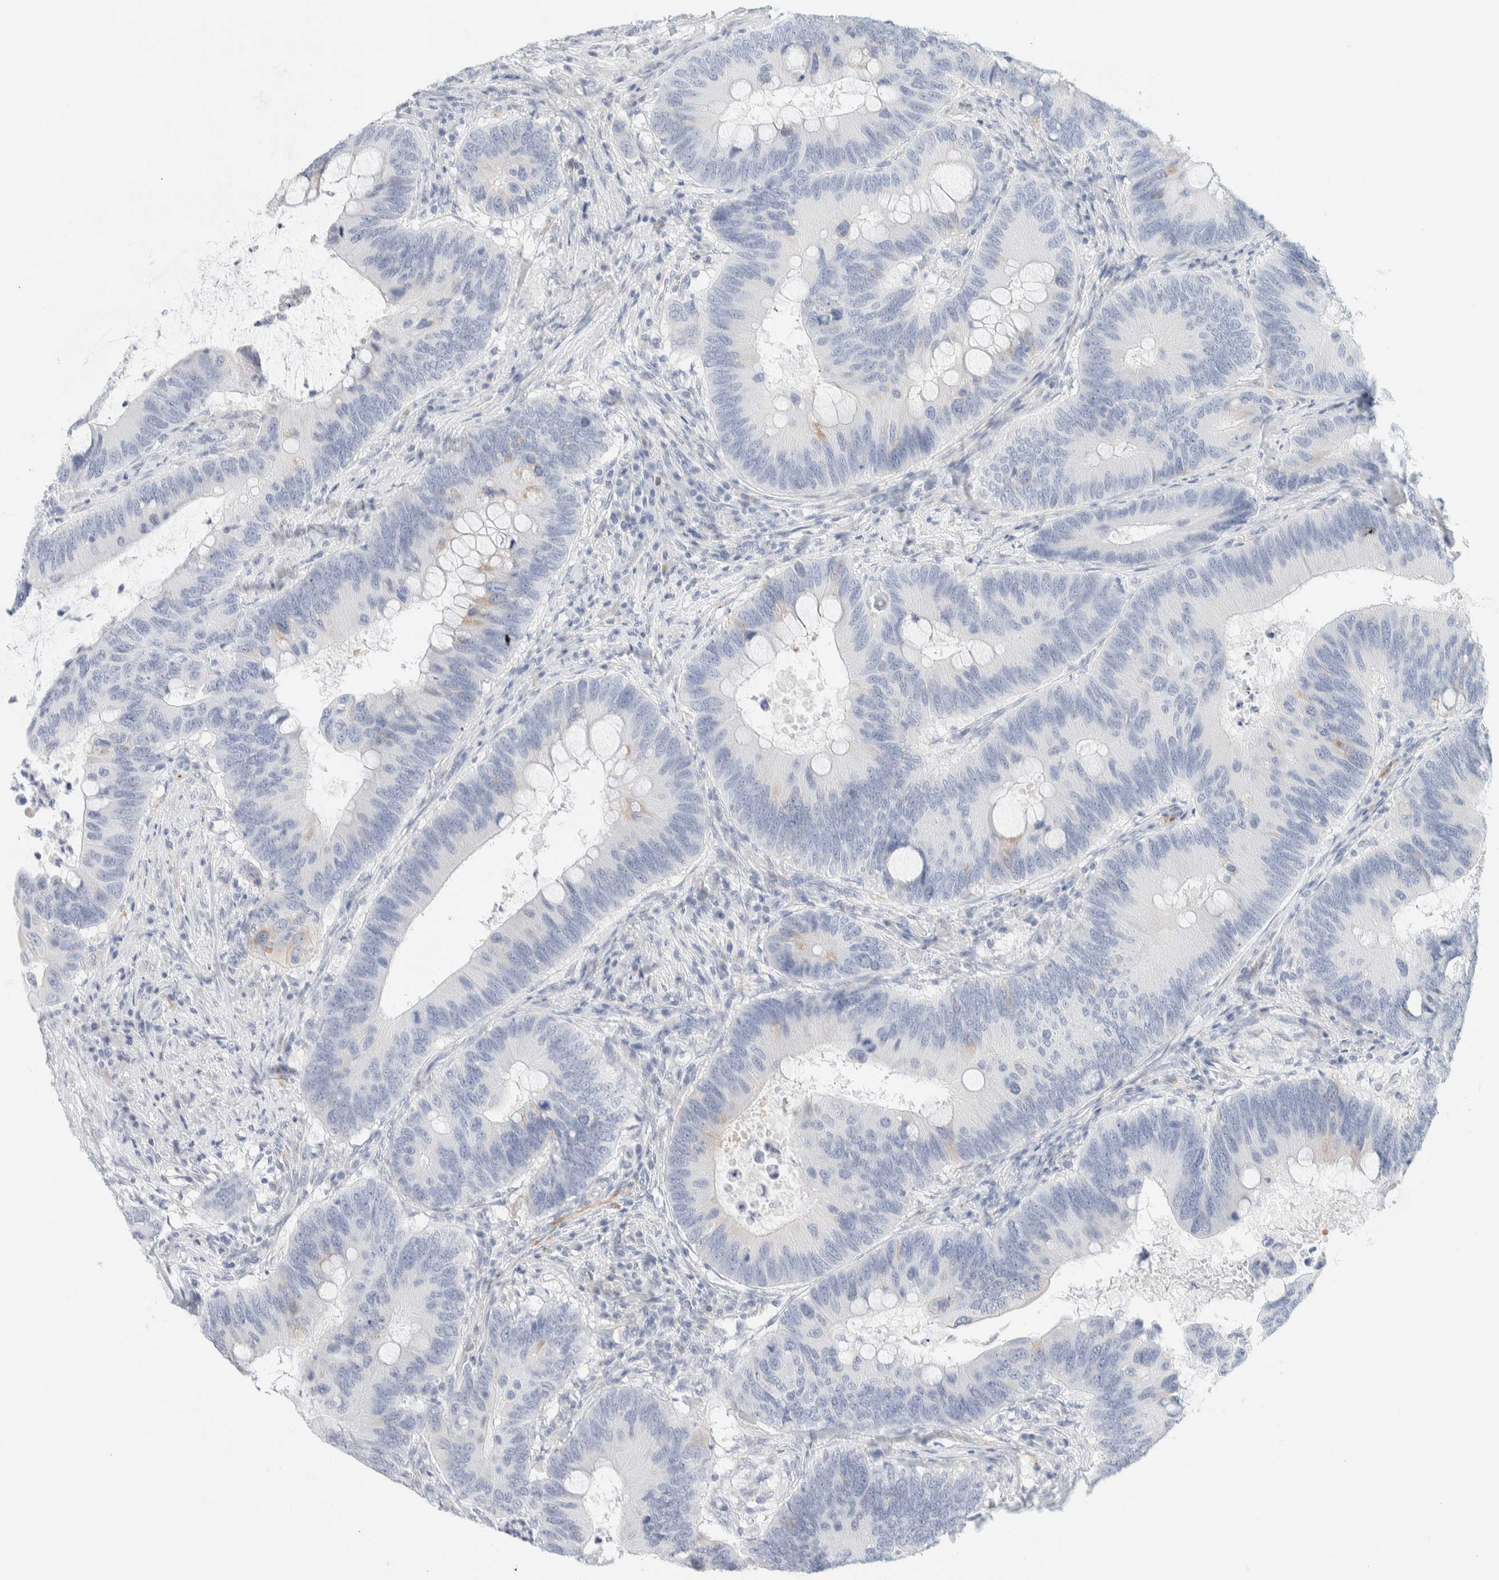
{"staining": {"intensity": "negative", "quantity": "none", "location": "none"}, "tissue": "colorectal cancer", "cell_type": "Tumor cells", "image_type": "cancer", "snomed": [{"axis": "morphology", "description": "Adenocarcinoma, NOS"}, {"axis": "topography", "description": "Colon"}], "caption": "Tumor cells are negative for brown protein staining in colorectal cancer (adenocarcinoma).", "gene": "ATCAY", "patient": {"sex": "male", "age": 71}}